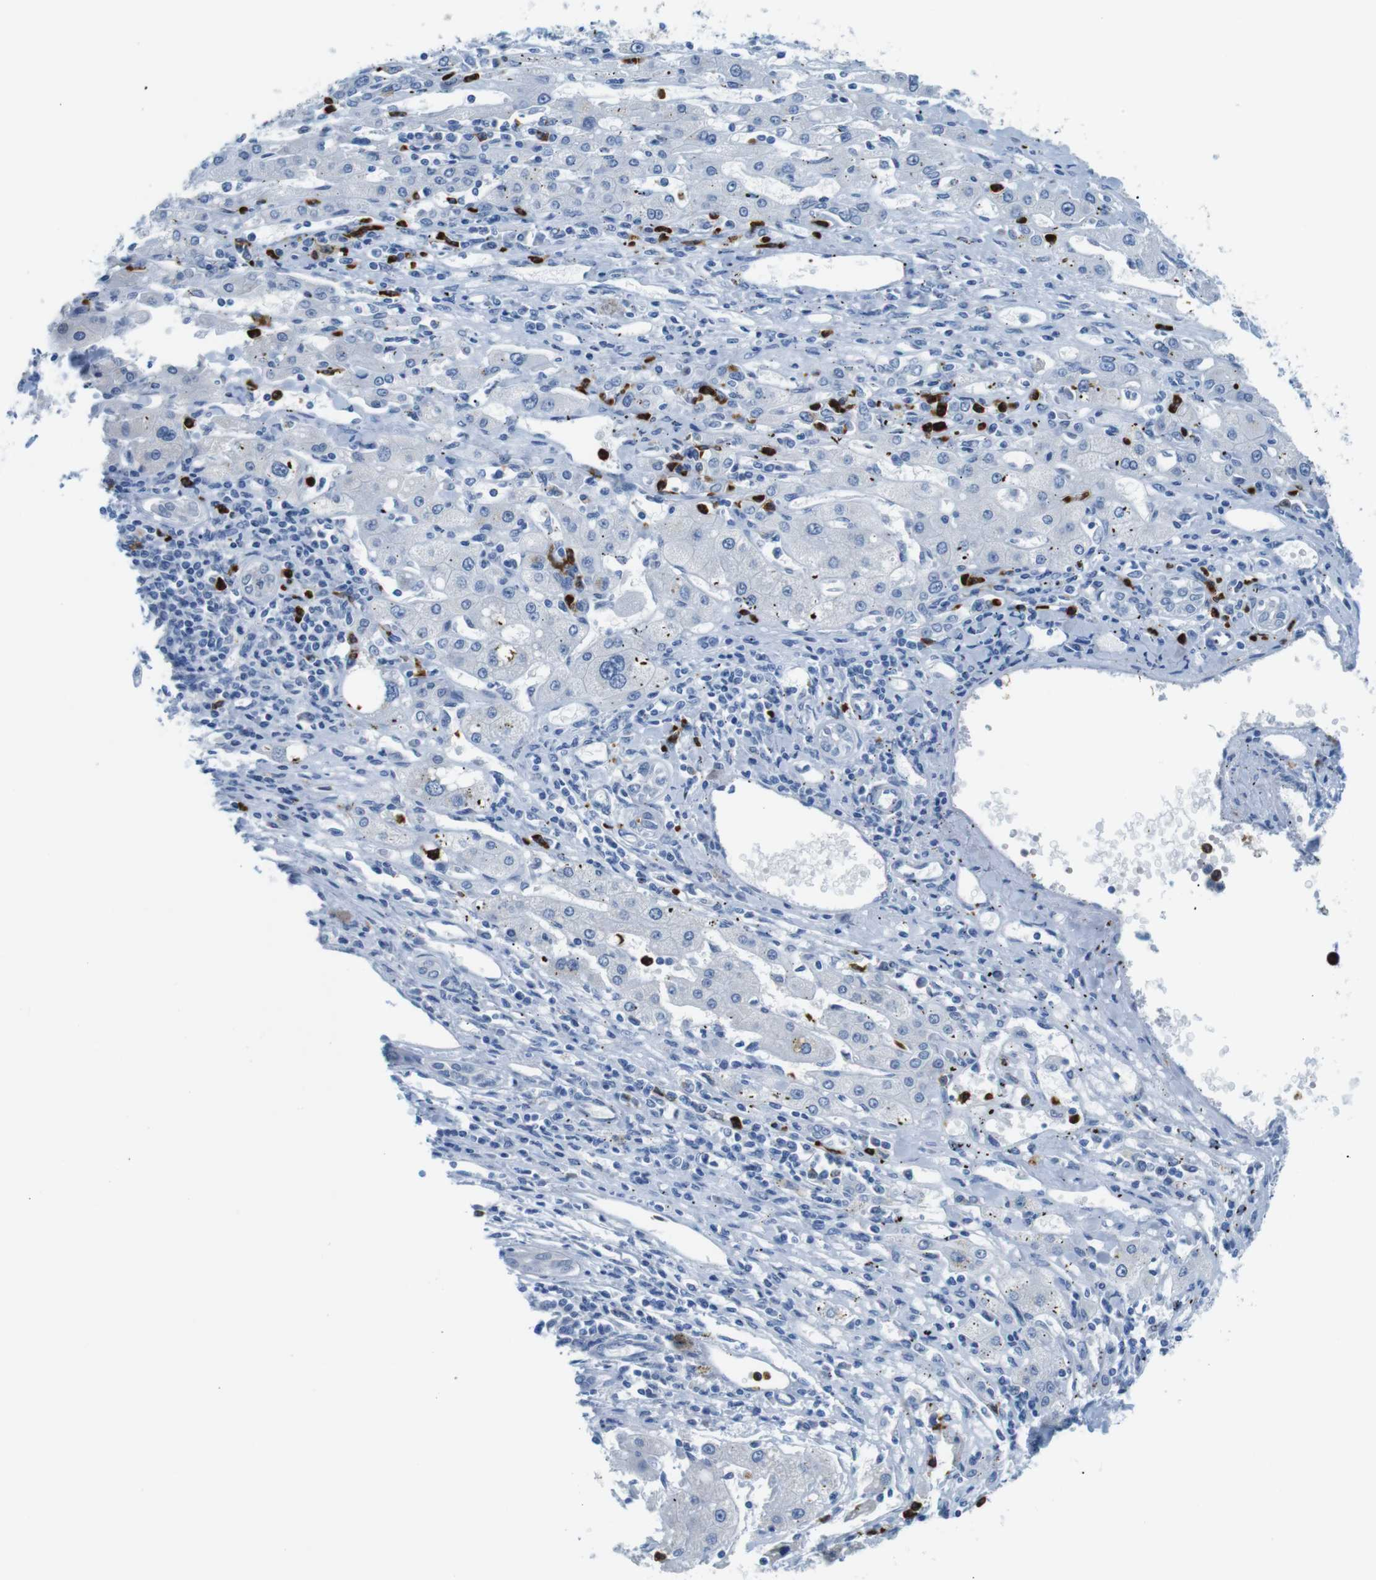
{"staining": {"intensity": "negative", "quantity": "none", "location": "none"}, "tissue": "liver cancer", "cell_type": "Tumor cells", "image_type": "cancer", "snomed": [{"axis": "morphology", "description": "Carcinoma, Hepatocellular, NOS"}, {"axis": "topography", "description": "Liver"}], "caption": "A micrograph of human liver cancer is negative for staining in tumor cells. (Stains: DAB immunohistochemistry with hematoxylin counter stain, Microscopy: brightfield microscopy at high magnification).", "gene": "MCEMP1", "patient": {"sex": "male", "age": 72}}